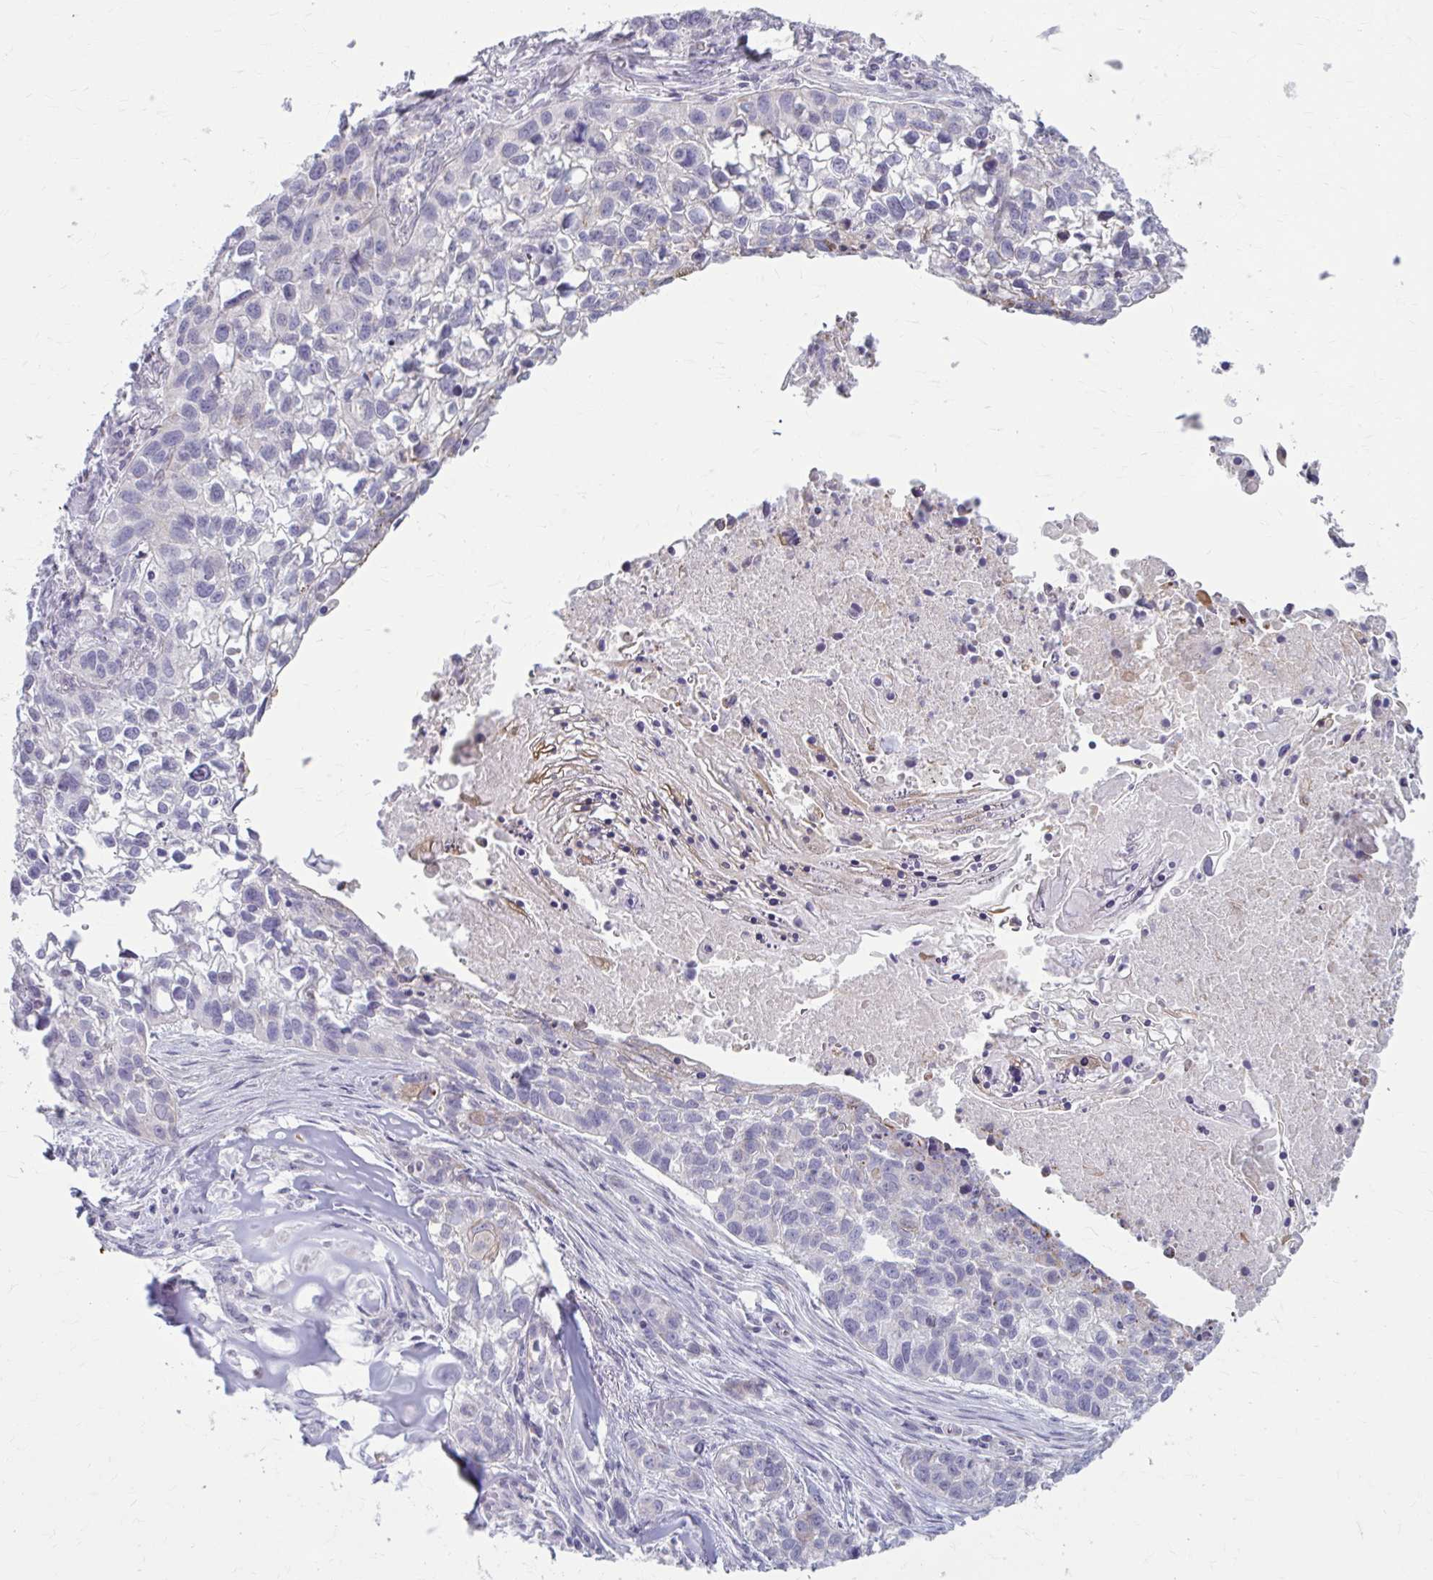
{"staining": {"intensity": "negative", "quantity": "none", "location": "none"}, "tissue": "lung cancer", "cell_type": "Tumor cells", "image_type": "cancer", "snomed": [{"axis": "morphology", "description": "Squamous cell carcinoma, NOS"}, {"axis": "topography", "description": "Lung"}], "caption": "DAB (3,3'-diaminobenzidine) immunohistochemical staining of human squamous cell carcinoma (lung) displays no significant staining in tumor cells.", "gene": "MSMO1", "patient": {"sex": "male", "age": 74}}